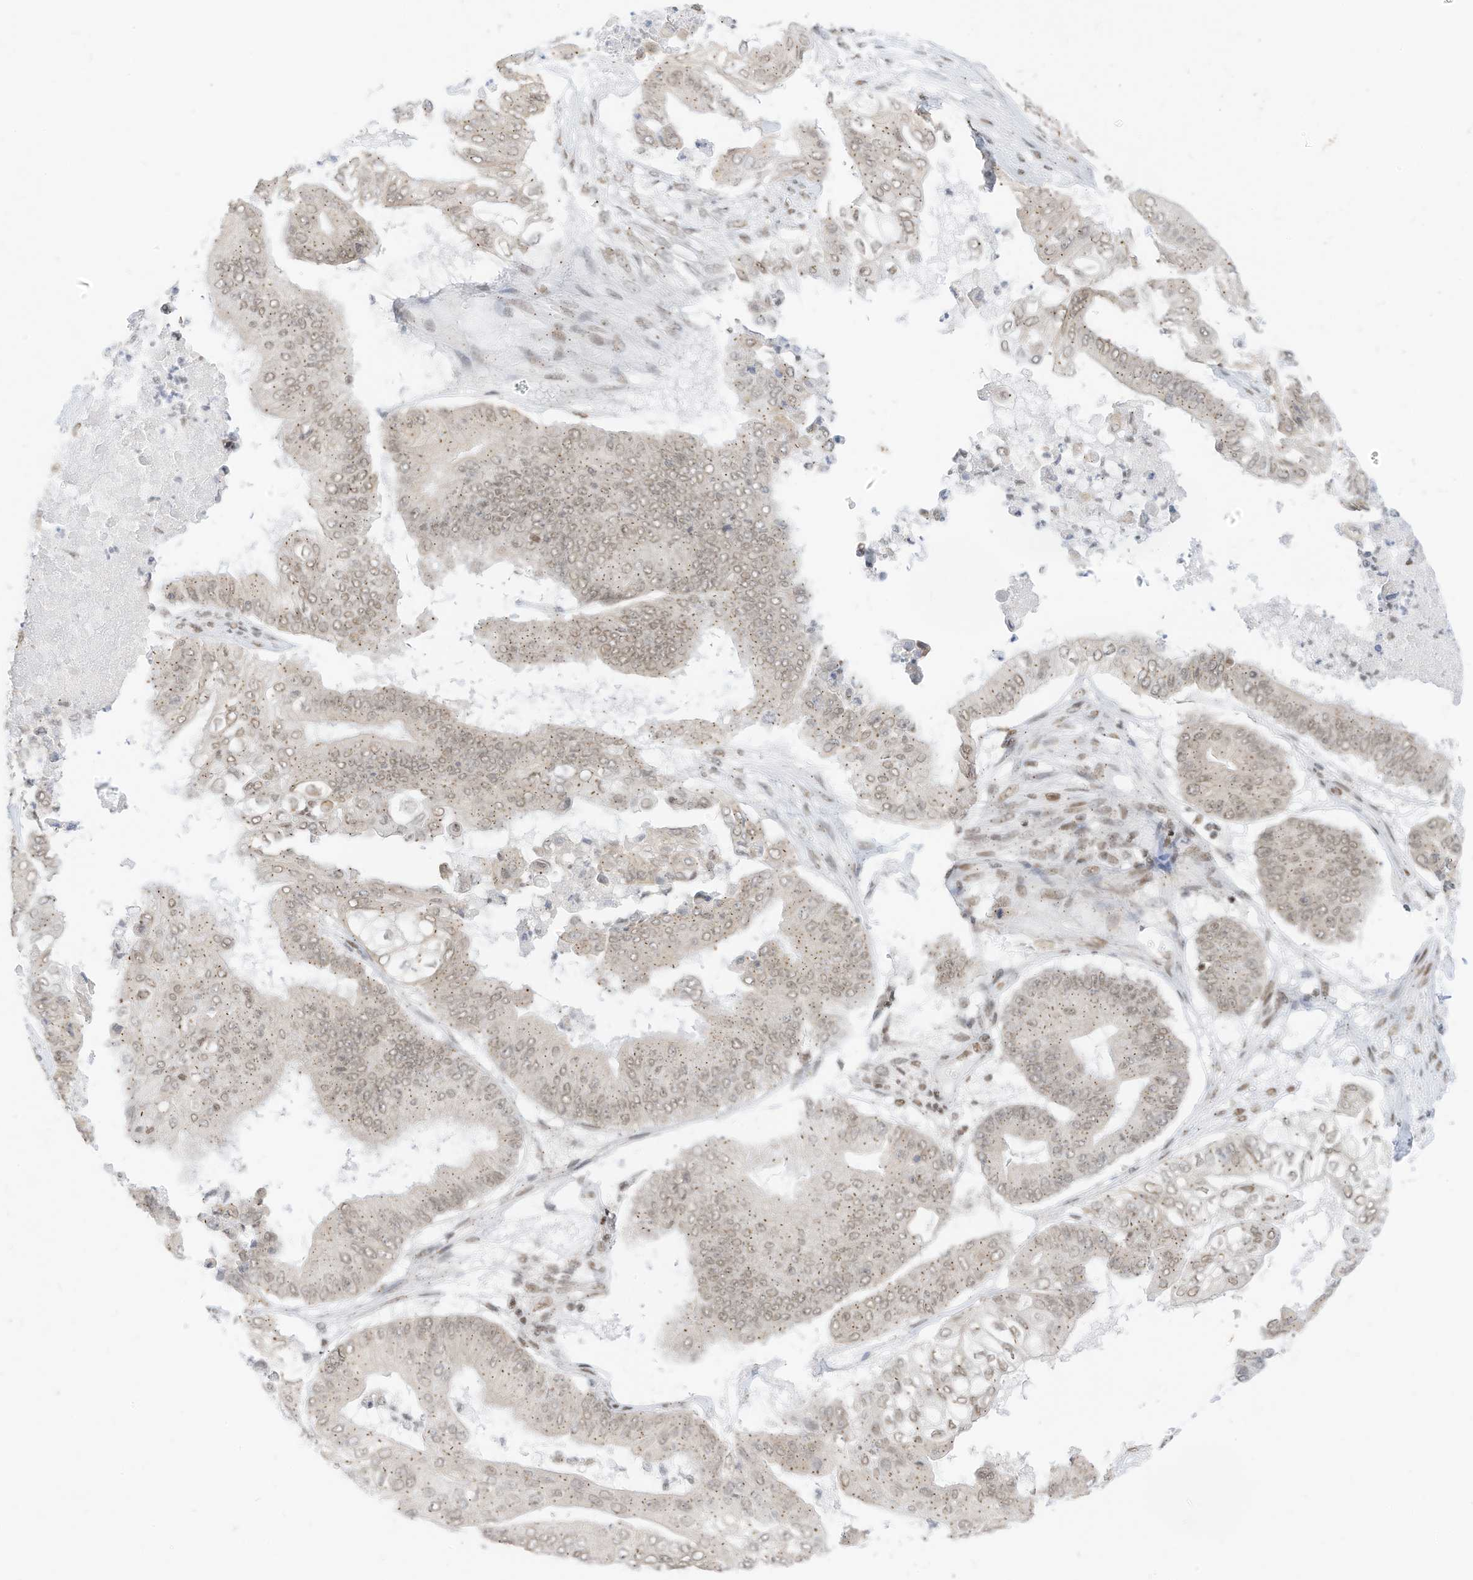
{"staining": {"intensity": "weak", "quantity": ">75%", "location": "nuclear"}, "tissue": "pancreatic cancer", "cell_type": "Tumor cells", "image_type": "cancer", "snomed": [{"axis": "morphology", "description": "Adenocarcinoma, NOS"}, {"axis": "topography", "description": "Pancreas"}], "caption": "High-magnification brightfield microscopy of pancreatic adenocarcinoma stained with DAB (brown) and counterstained with hematoxylin (blue). tumor cells exhibit weak nuclear staining is appreciated in about>75% of cells.", "gene": "SMARCA2", "patient": {"sex": "female", "age": 77}}